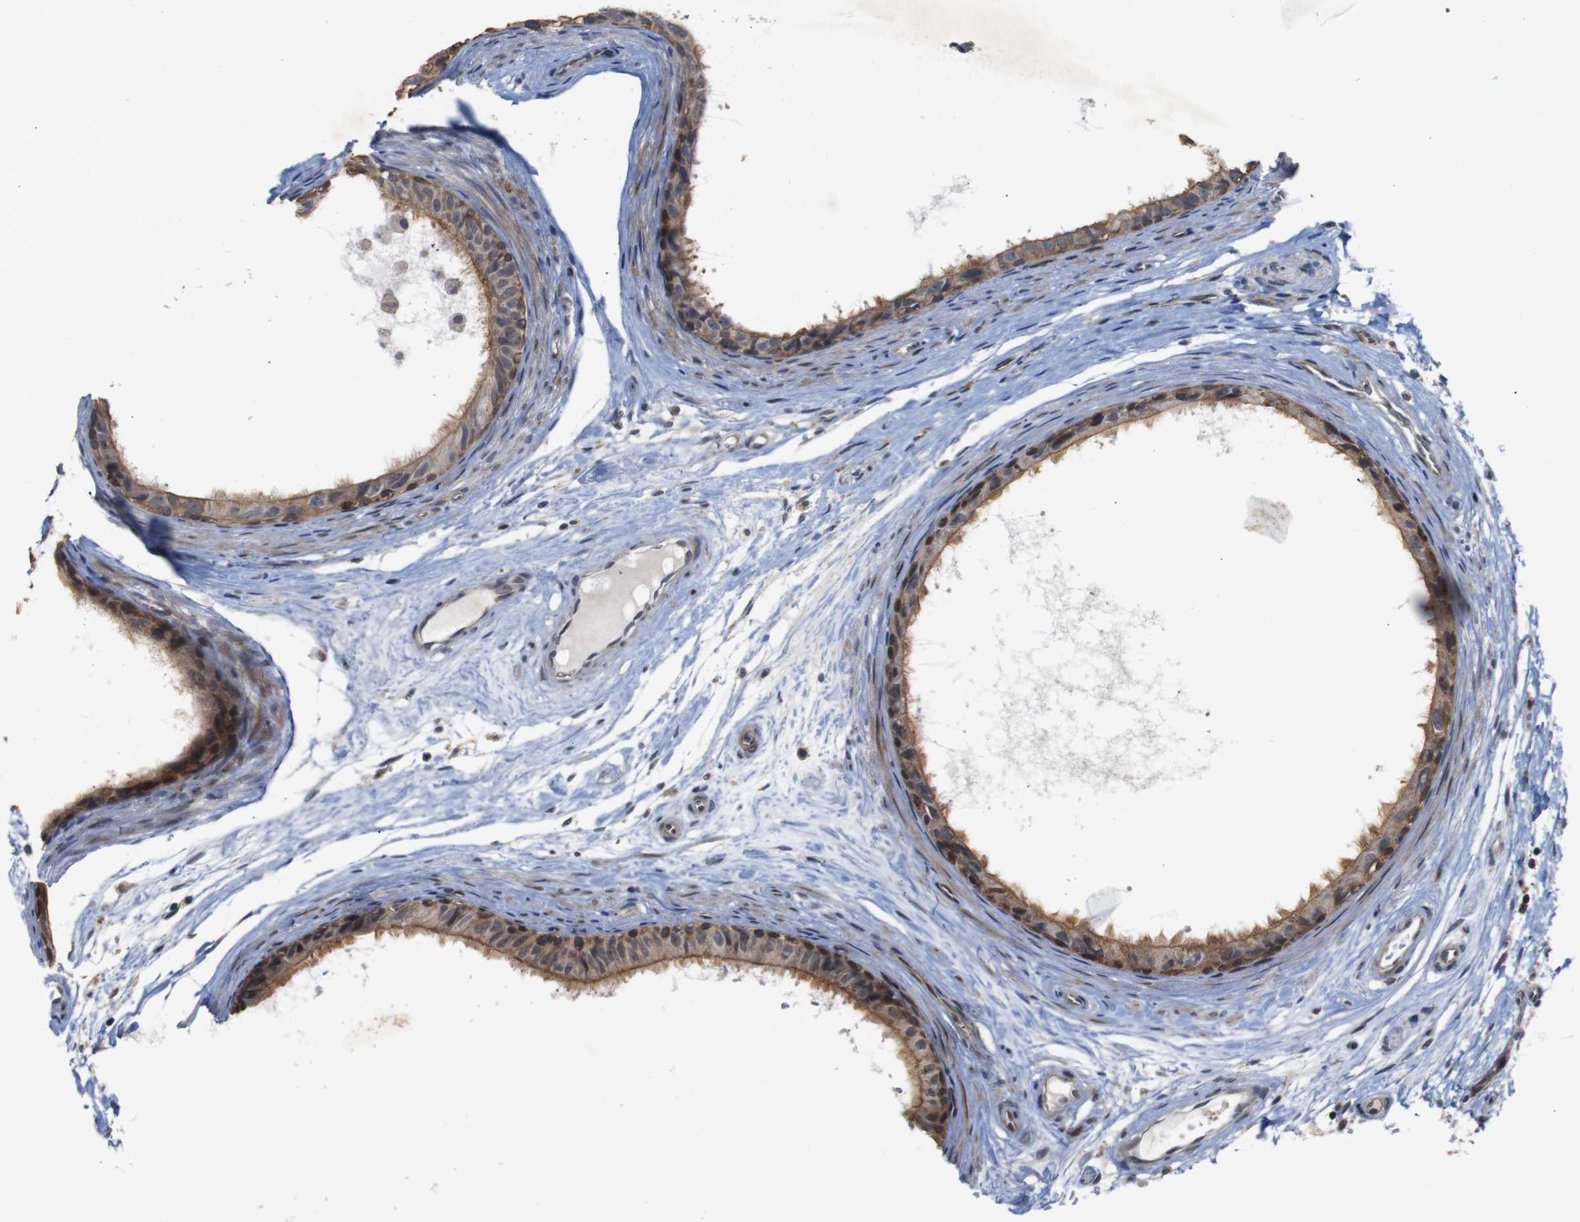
{"staining": {"intensity": "moderate", "quantity": ">75%", "location": "cytoplasmic/membranous,nuclear"}, "tissue": "epididymis", "cell_type": "Glandular cells", "image_type": "normal", "snomed": [{"axis": "morphology", "description": "Normal tissue, NOS"}, {"axis": "morphology", "description": "Inflammation, NOS"}, {"axis": "topography", "description": "Epididymis"}], "caption": "Brown immunohistochemical staining in normal human epididymis exhibits moderate cytoplasmic/membranous,nuclear positivity in approximately >75% of glandular cells. (DAB IHC, brown staining for protein, blue staining for nuclei).", "gene": "ATP7B", "patient": {"sex": "male", "age": 85}}